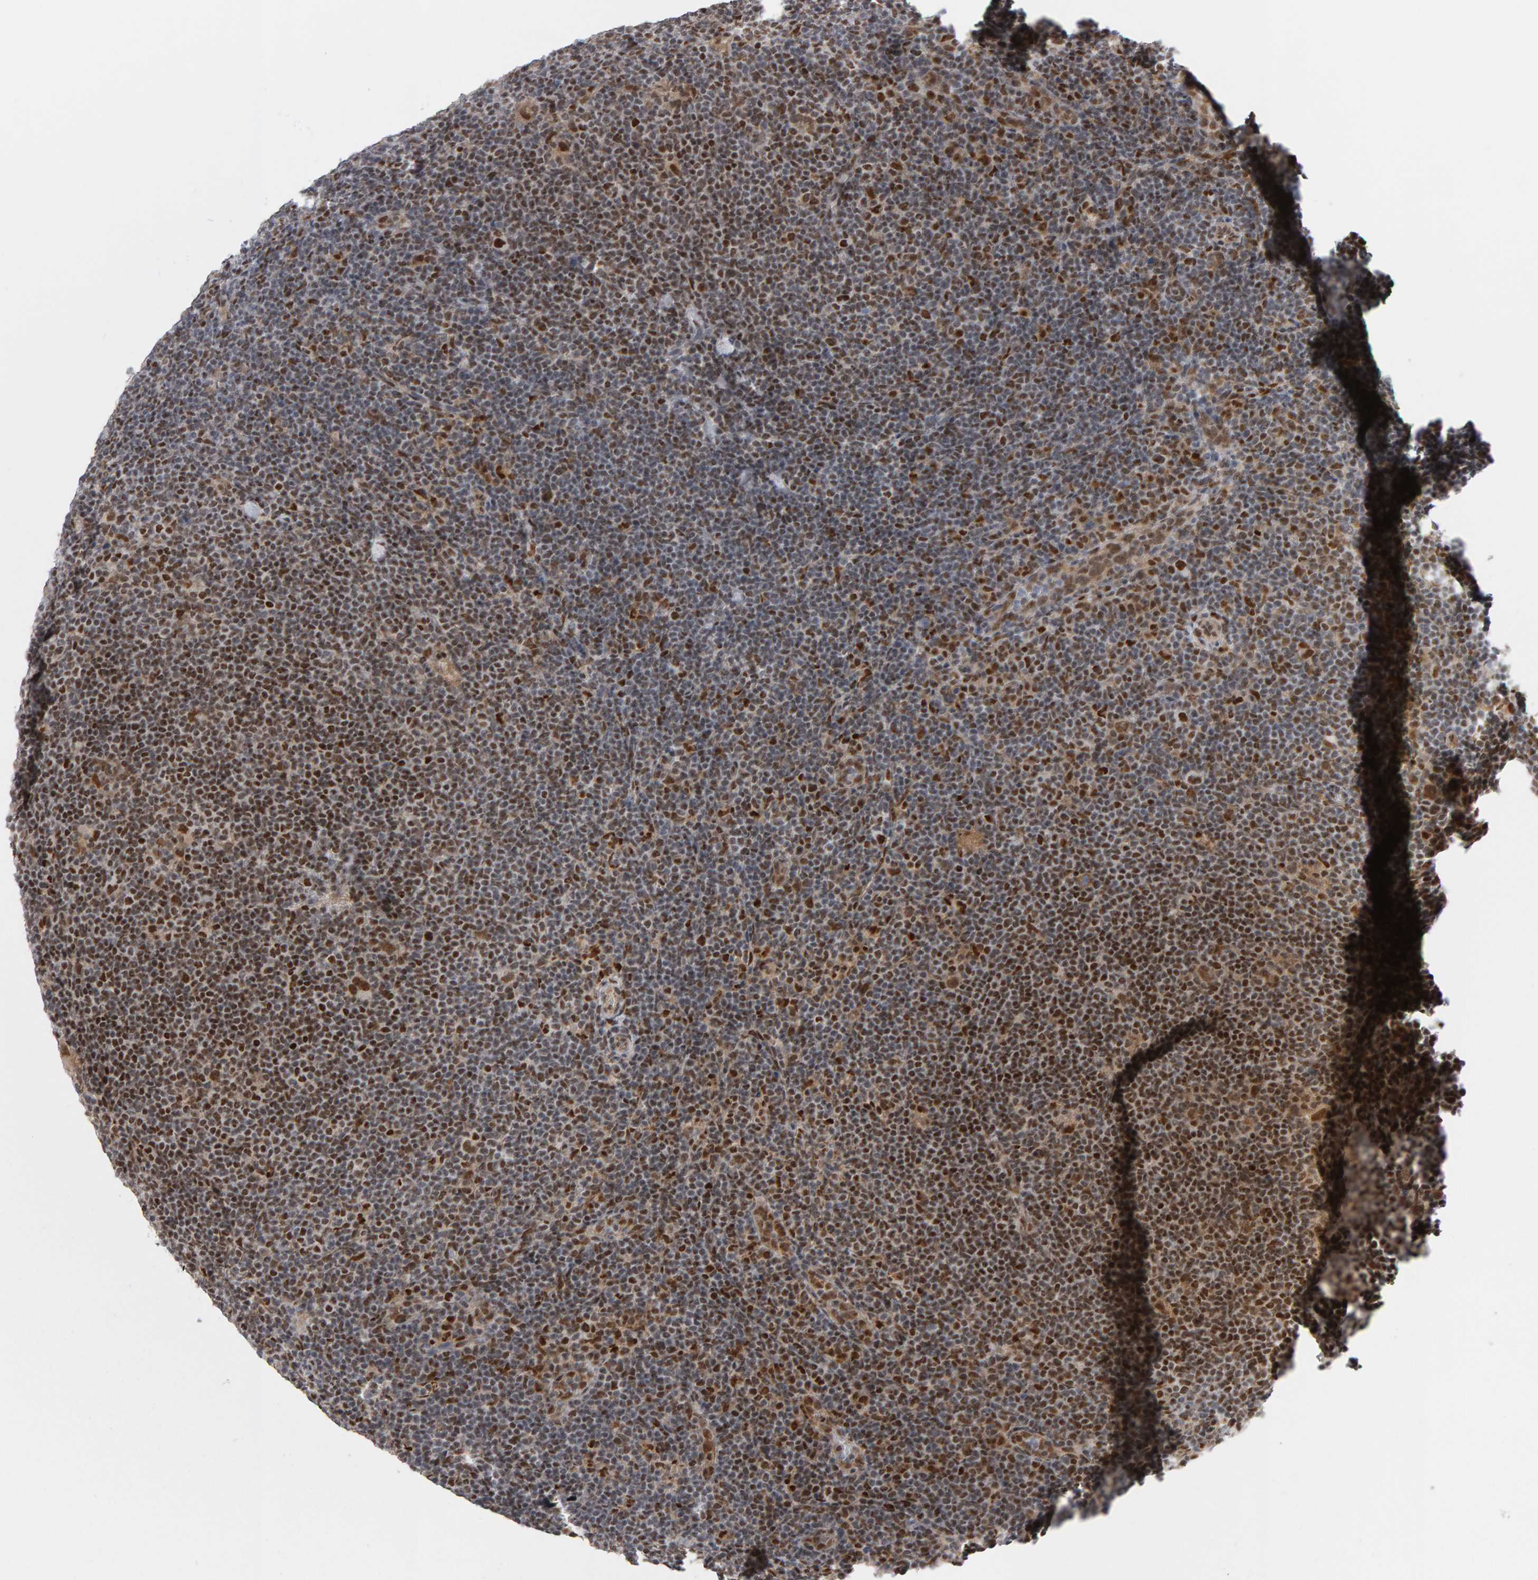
{"staining": {"intensity": "moderate", "quantity": ">75%", "location": "nuclear"}, "tissue": "lymphoma", "cell_type": "Tumor cells", "image_type": "cancer", "snomed": [{"axis": "morphology", "description": "Hodgkin's disease, NOS"}, {"axis": "topography", "description": "Lymph node"}], "caption": "Protein analysis of Hodgkin's disease tissue exhibits moderate nuclear expression in approximately >75% of tumor cells.", "gene": "ATF7IP", "patient": {"sex": "female", "age": 57}}